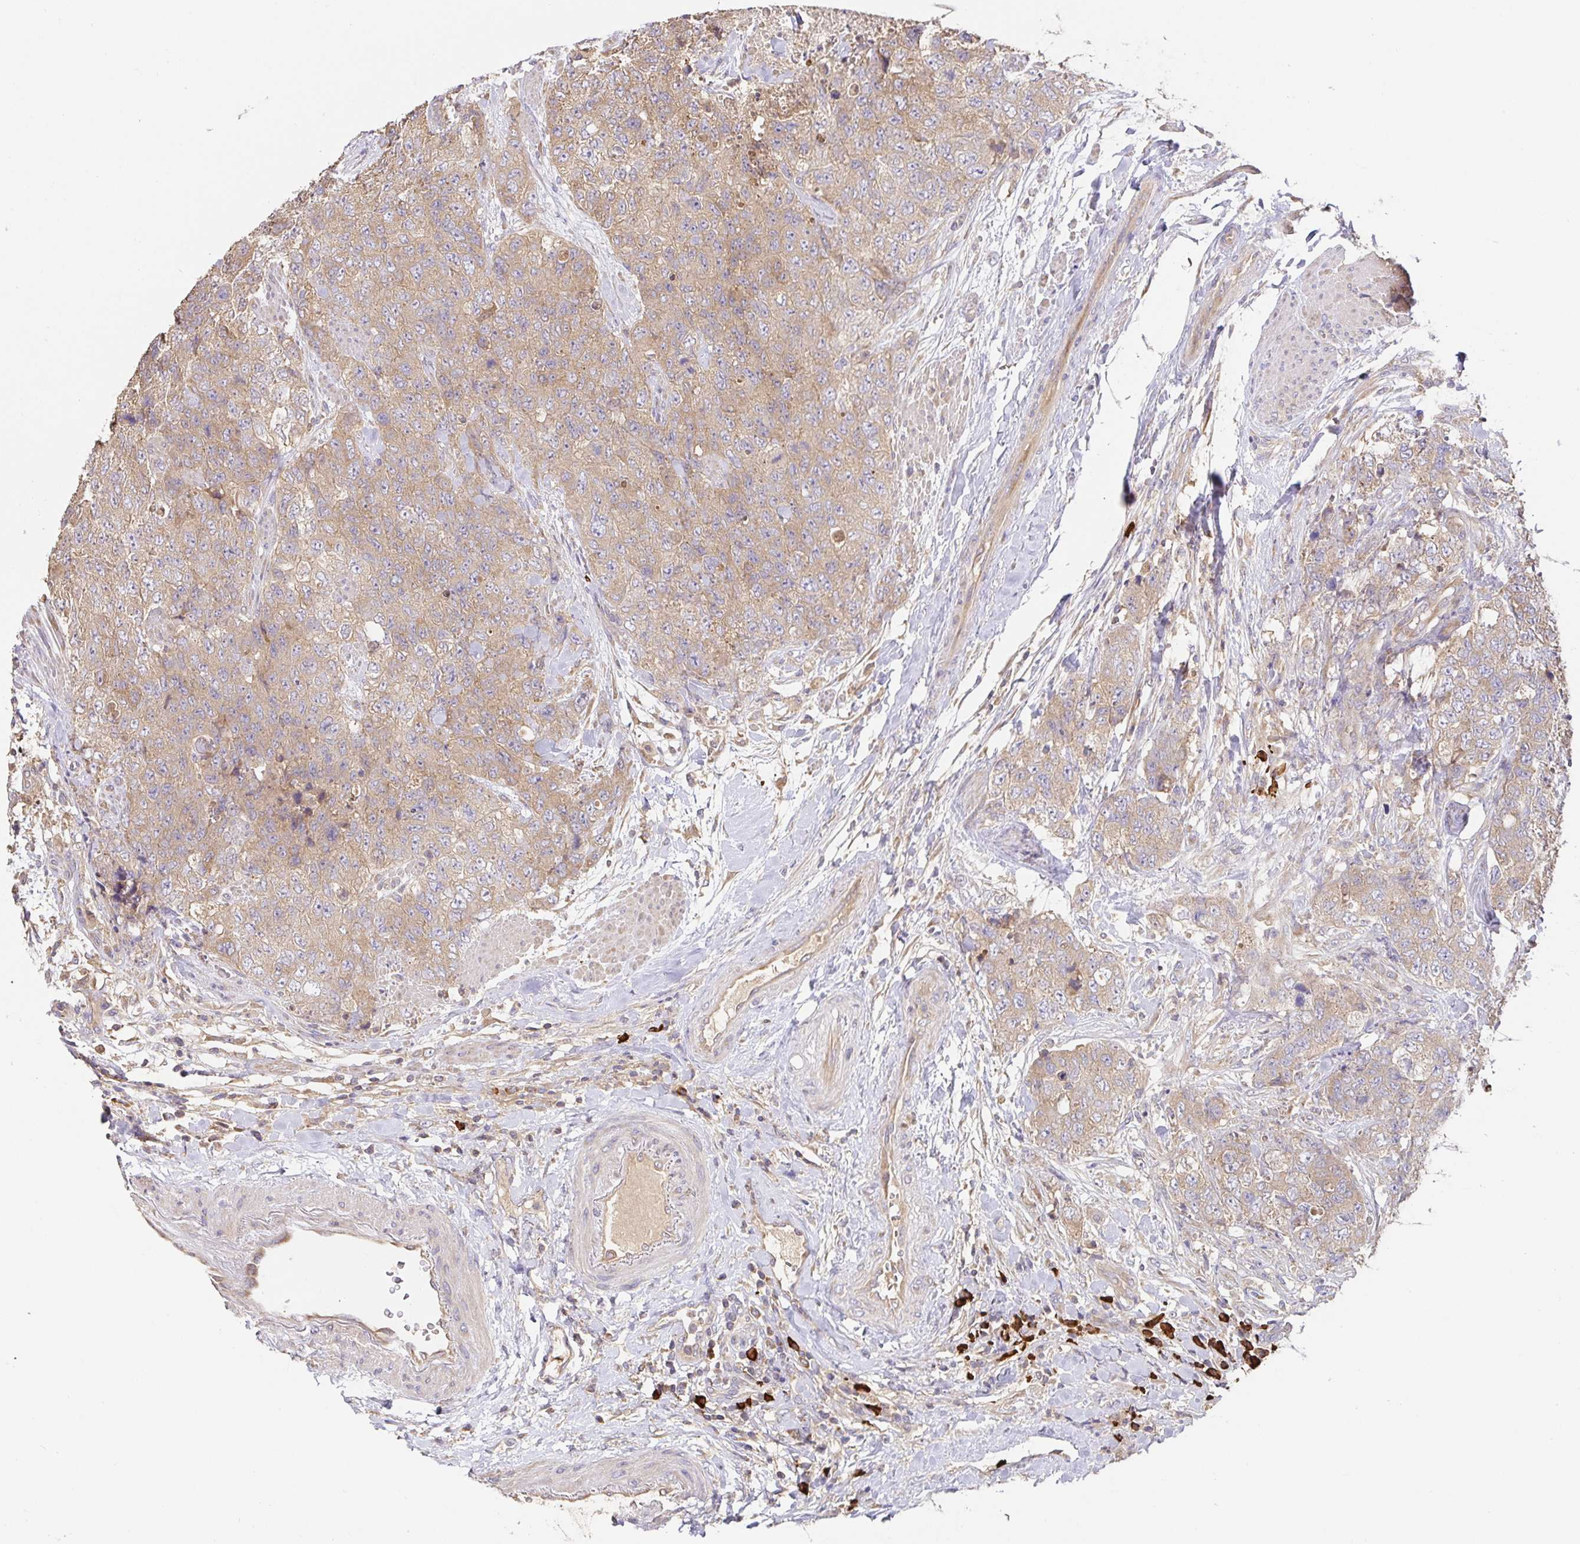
{"staining": {"intensity": "weak", "quantity": ">75%", "location": "cytoplasmic/membranous"}, "tissue": "urothelial cancer", "cell_type": "Tumor cells", "image_type": "cancer", "snomed": [{"axis": "morphology", "description": "Urothelial carcinoma, High grade"}, {"axis": "topography", "description": "Urinary bladder"}], "caption": "A low amount of weak cytoplasmic/membranous expression is identified in about >75% of tumor cells in urothelial cancer tissue.", "gene": "HAGH", "patient": {"sex": "female", "age": 78}}